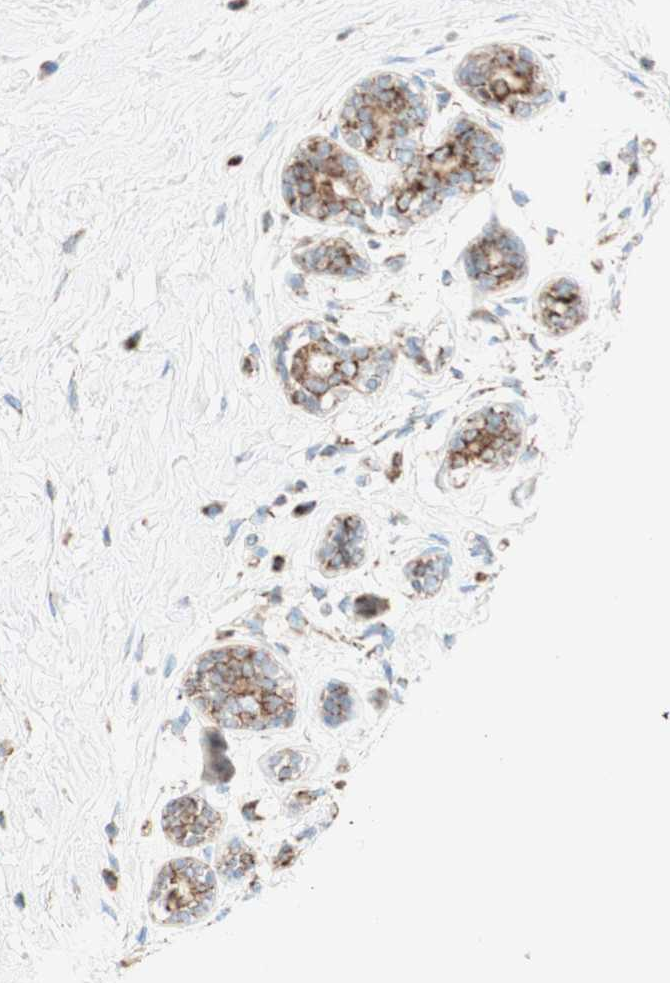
{"staining": {"intensity": "moderate", "quantity": ">75%", "location": "cytoplasmic/membranous"}, "tissue": "breast cancer", "cell_type": "Tumor cells", "image_type": "cancer", "snomed": [{"axis": "morphology", "description": "Normal tissue, NOS"}, {"axis": "morphology", "description": "Duct carcinoma"}, {"axis": "topography", "description": "Breast"}], "caption": "A photomicrograph of breast infiltrating ductal carcinoma stained for a protein exhibits moderate cytoplasmic/membranous brown staining in tumor cells.", "gene": "TOMM20", "patient": {"sex": "female", "age": 39}}